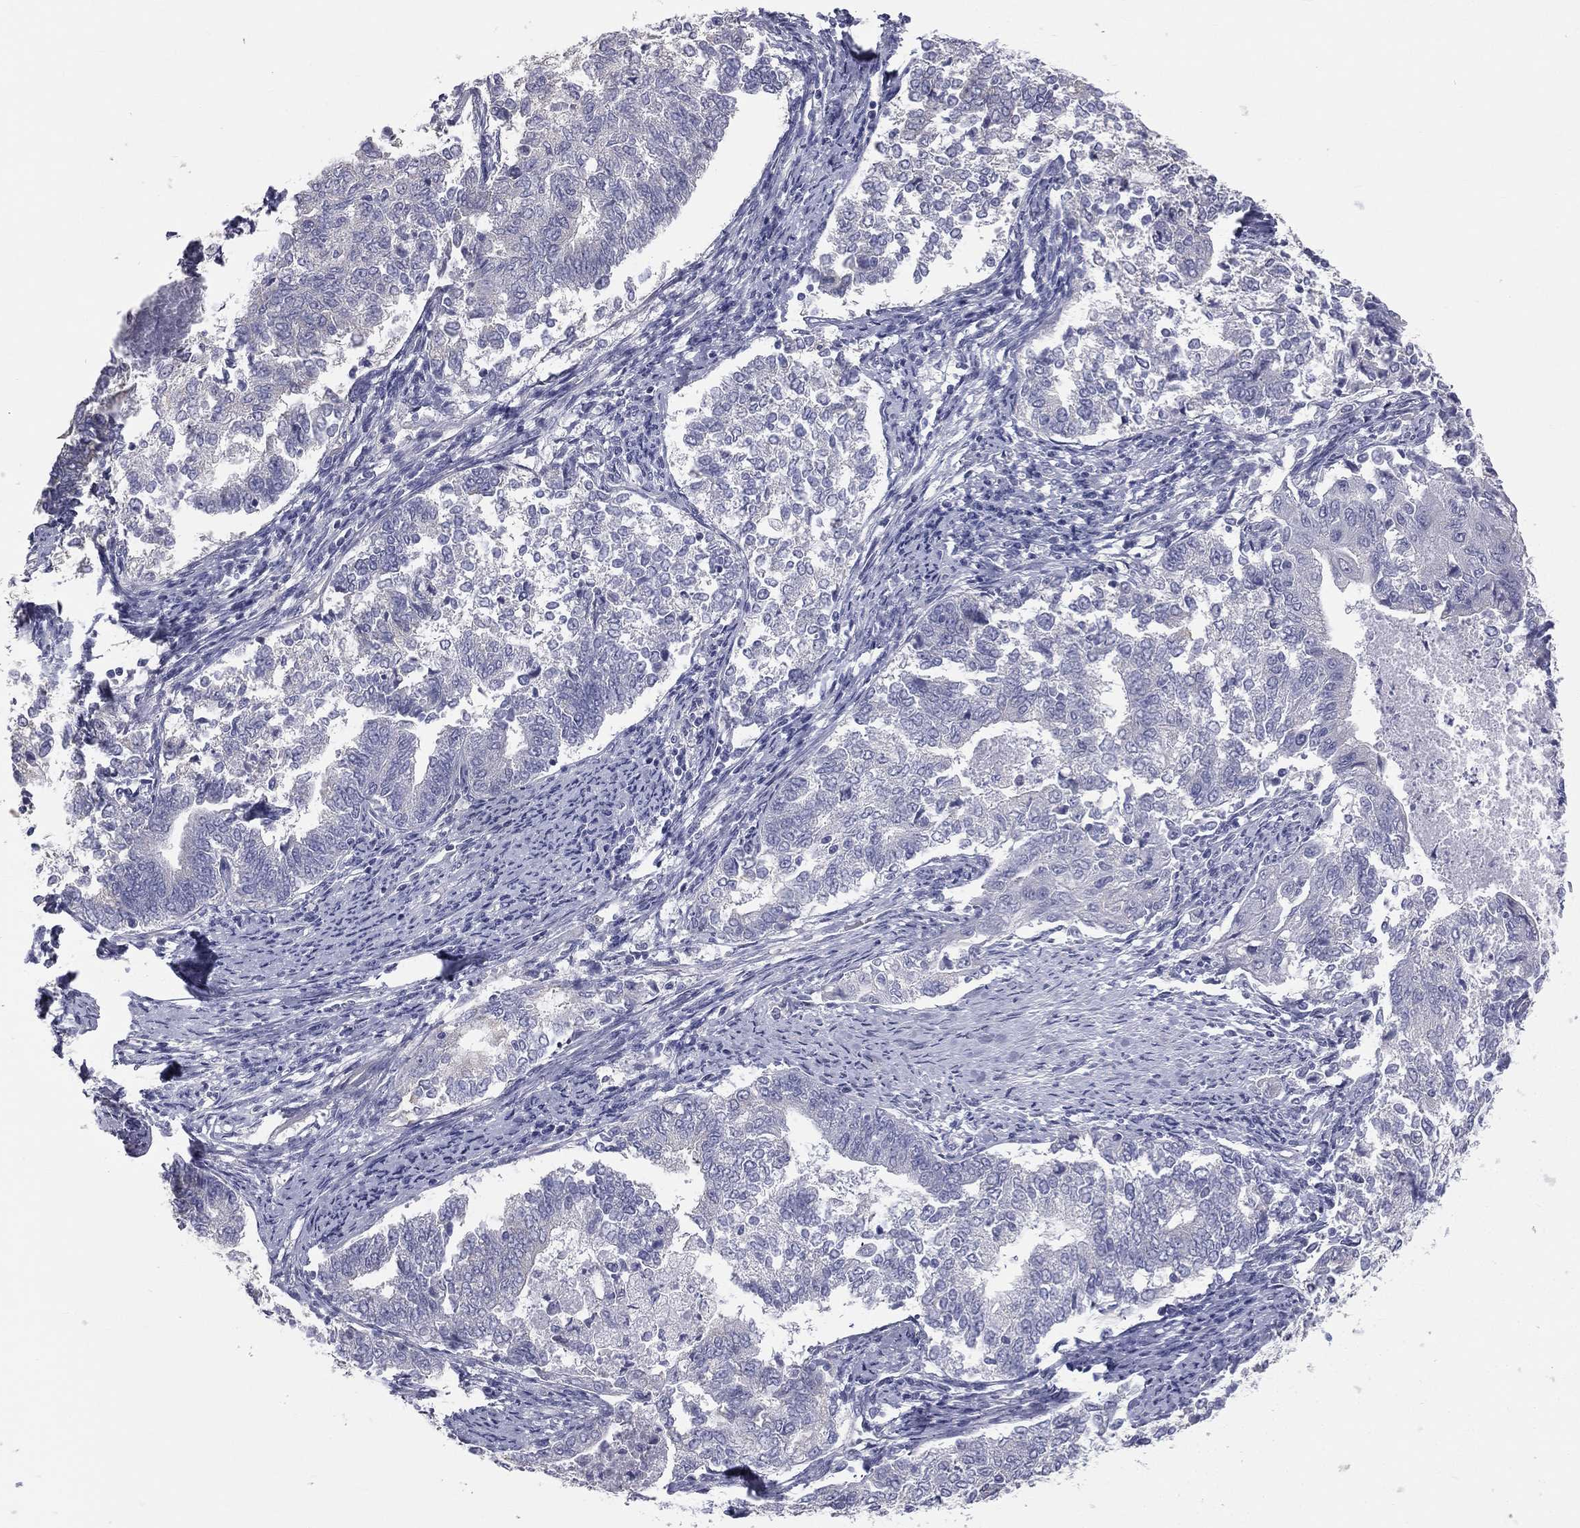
{"staining": {"intensity": "negative", "quantity": "none", "location": "none"}, "tissue": "endometrial cancer", "cell_type": "Tumor cells", "image_type": "cancer", "snomed": [{"axis": "morphology", "description": "Adenocarcinoma, NOS"}, {"axis": "topography", "description": "Endometrium"}], "caption": "Human adenocarcinoma (endometrial) stained for a protein using immunohistochemistry reveals no positivity in tumor cells.", "gene": "MUC13", "patient": {"sex": "female", "age": 65}}